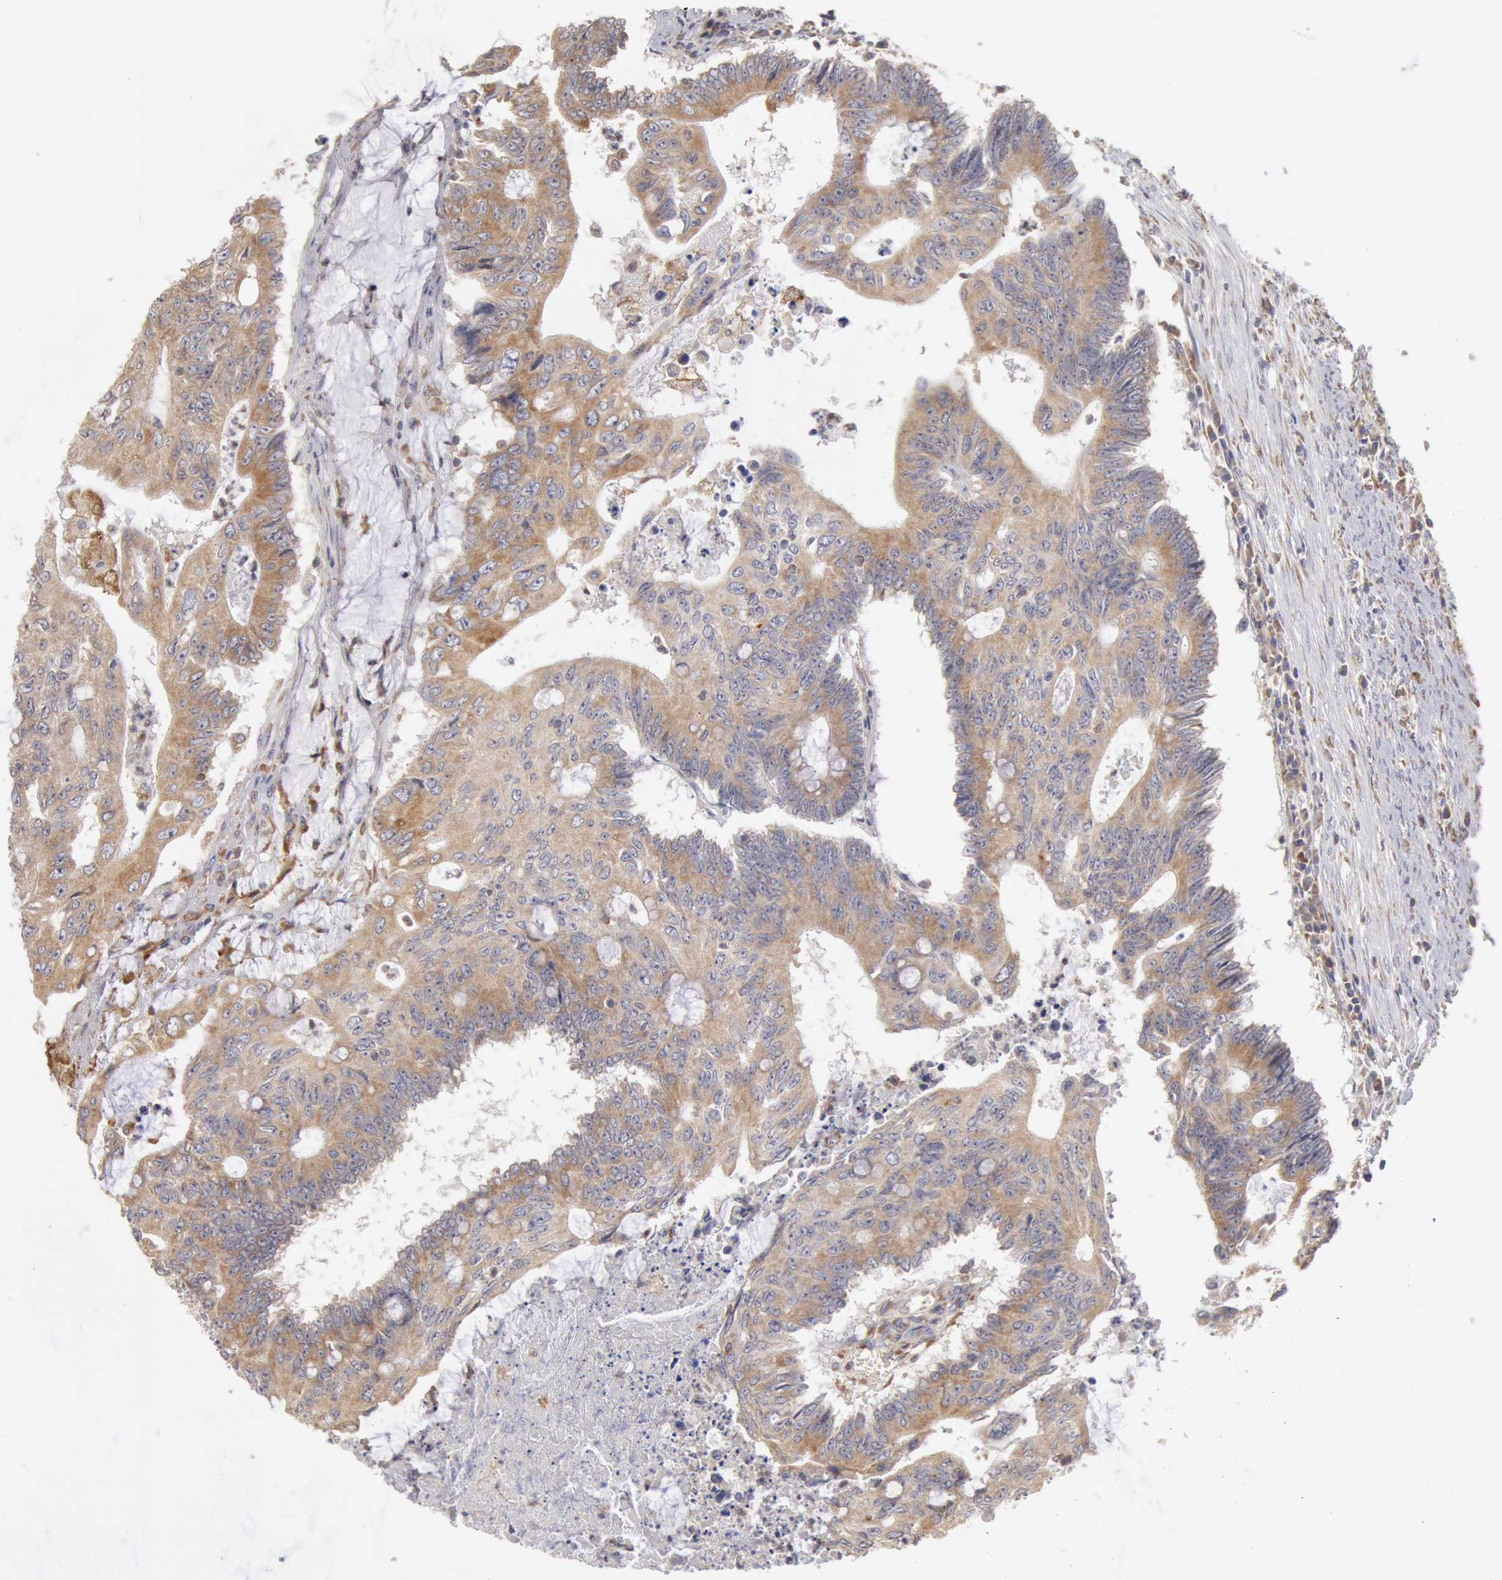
{"staining": {"intensity": "weak", "quantity": "25%-75%", "location": "cytoplasmic/membranous"}, "tissue": "colorectal cancer", "cell_type": "Tumor cells", "image_type": "cancer", "snomed": [{"axis": "morphology", "description": "Adenocarcinoma, NOS"}, {"axis": "topography", "description": "Colon"}], "caption": "Tumor cells demonstrate low levels of weak cytoplasmic/membranous expression in about 25%-75% of cells in colorectal adenocarcinoma.", "gene": "OSBPL8", "patient": {"sex": "male", "age": 65}}